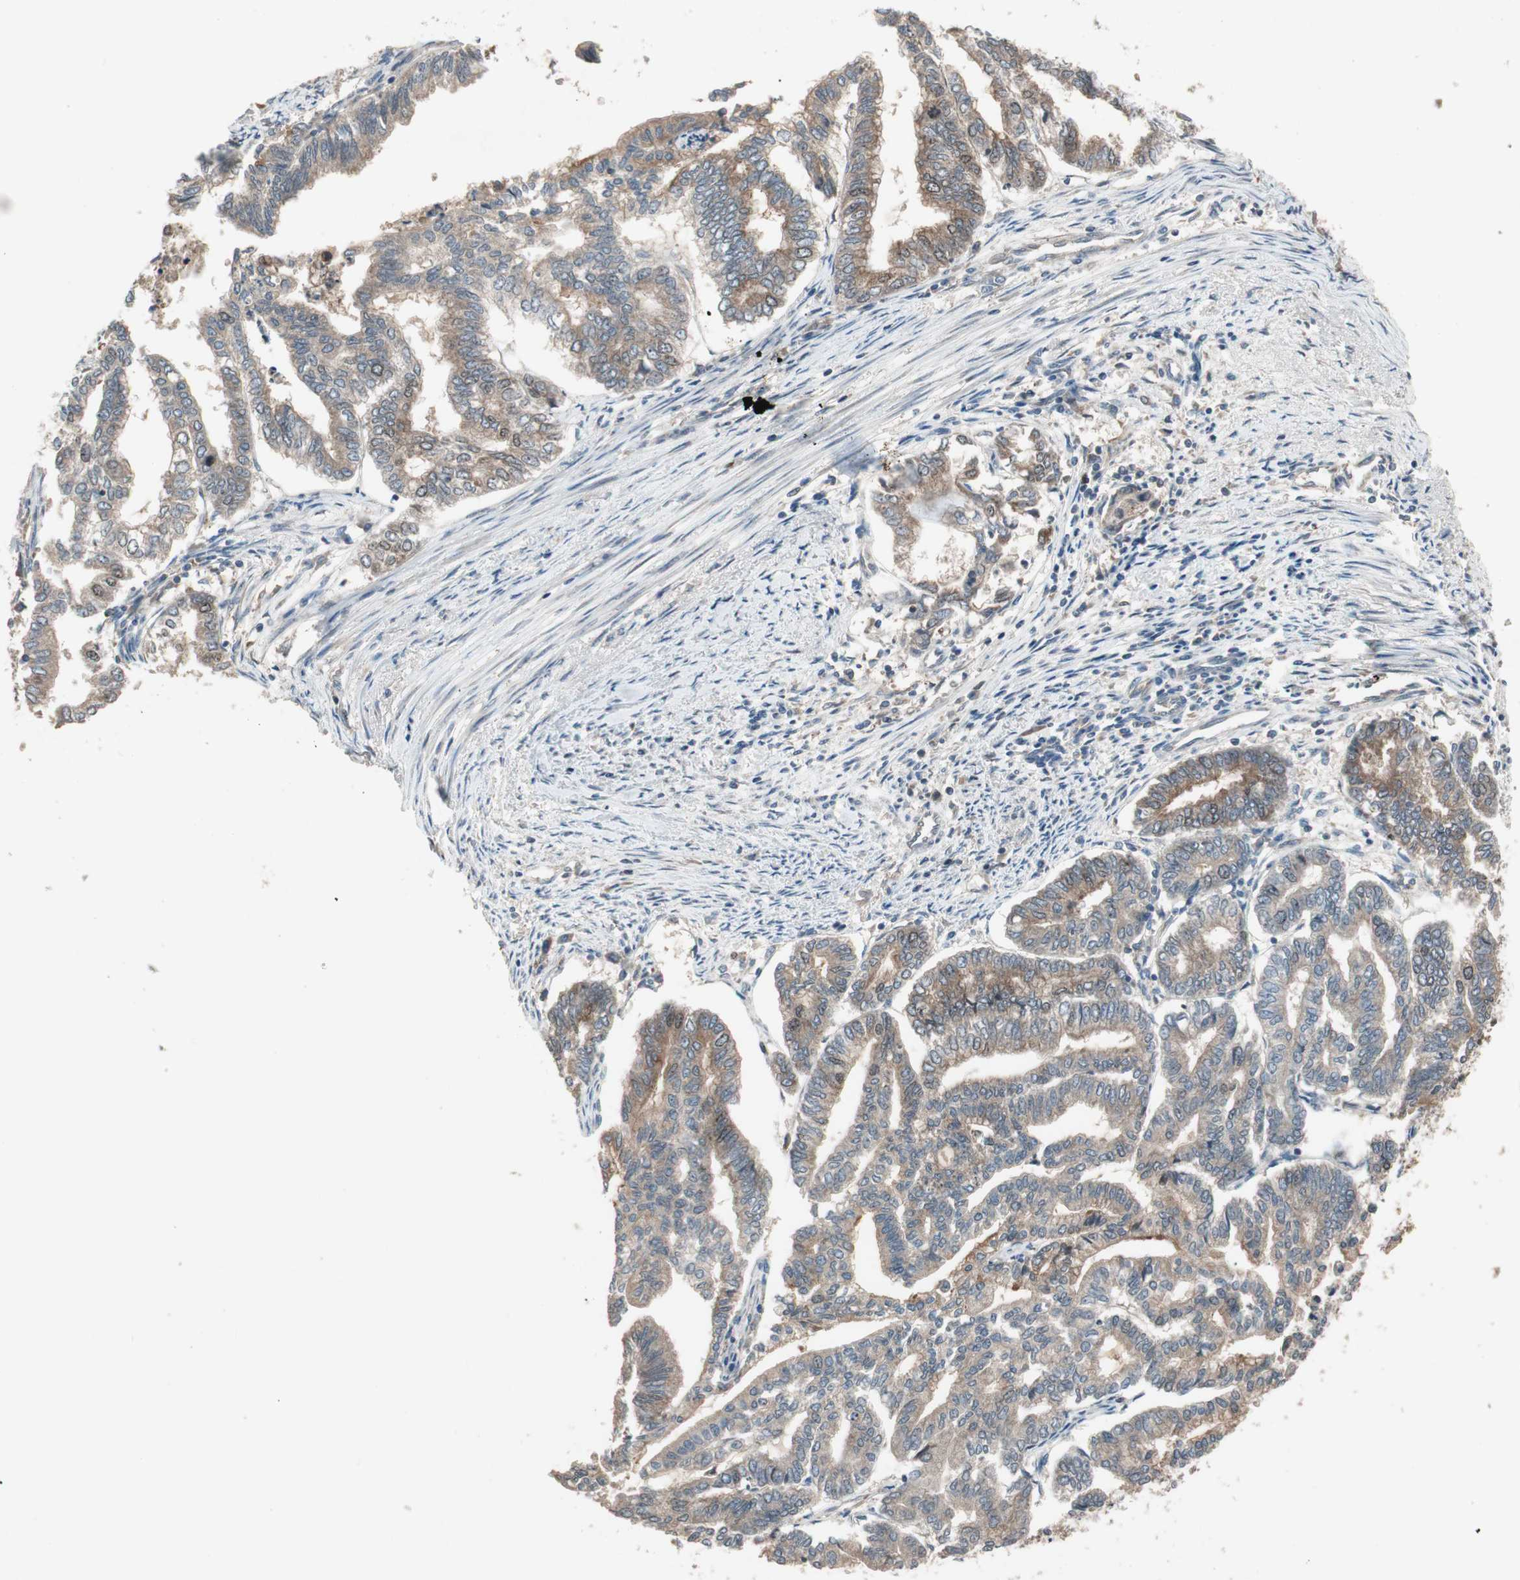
{"staining": {"intensity": "moderate", "quantity": ">75%", "location": "cytoplasmic/membranous"}, "tissue": "endometrial cancer", "cell_type": "Tumor cells", "image_type": "cancer", "snomed": [{"axis": "morphology", "description": "Adenocarcinoma, NOS"}, {"axis": "topography", "description": "Endometrium"}], "caption": "Immunohistochemistry of endometrial adenocarcinoma demonstrates medium levels of moderate cytoplasmic/membranous staining in approximately >75% of tumor cells.", "gene": "ATP6AP2", "patient": {"sex": "female", "age": 79}}